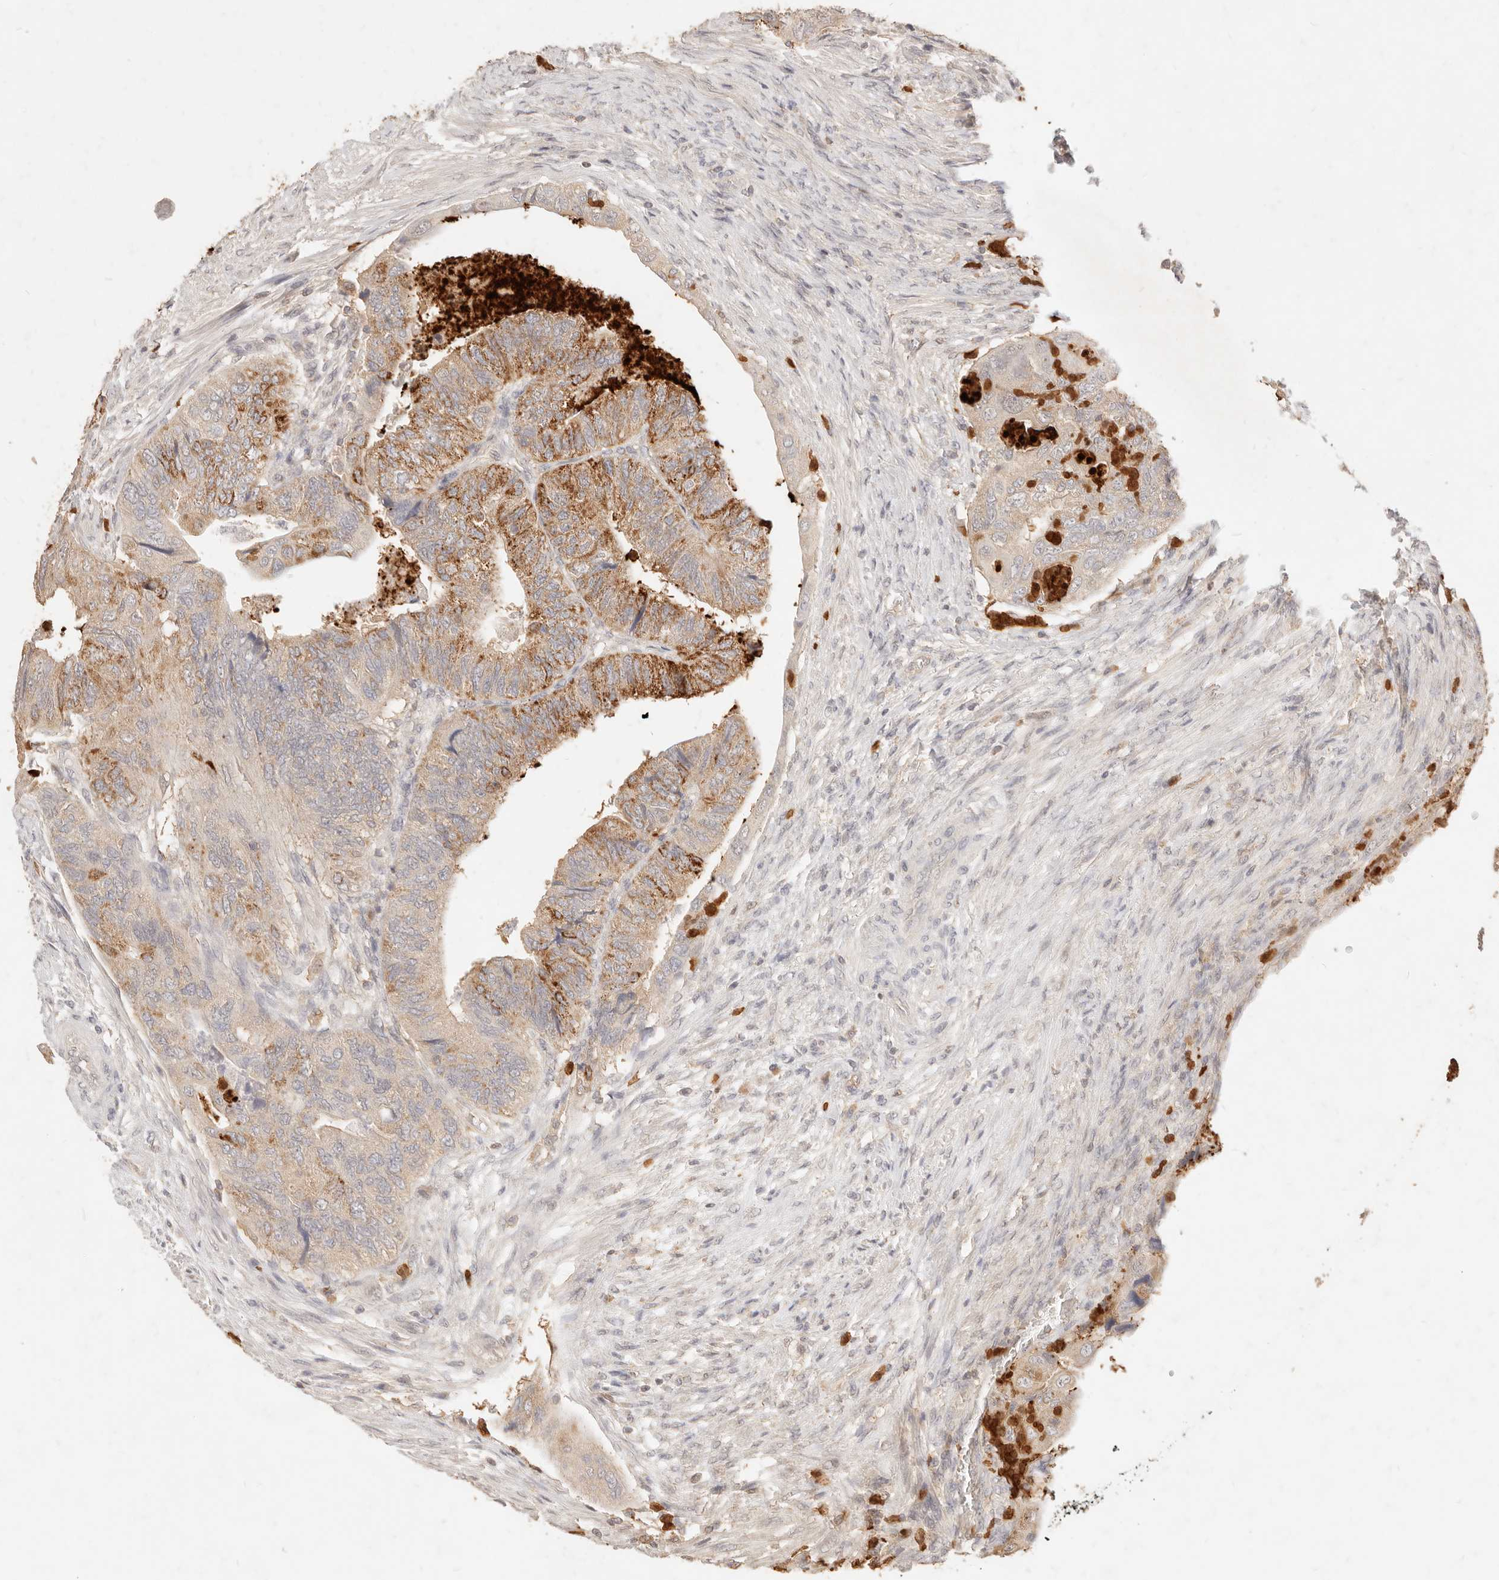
{"staining": {"intensity": "moderate", "quantity": "25%-75%", "location": "cytoplasmic/membranous,nuclear"}, "tissue": "colorectal cancer", "cell_type": "Tumor cells", "image_type": "cancer", "snomed": [{"axis": "morphology", "description": "Adenocarcinoma, NOS"}, {"axis": "topography", "description": "Rectum"}], "caption": "Human adenocarcinoma (colorectal) stained with a brown dye shows moderate cytoplasmic/membranous and nuclear positive staining in about 25%-75% of tumor cells.", "gene": "TMTC2", "patient": {"sex": "male", "age": 63}}